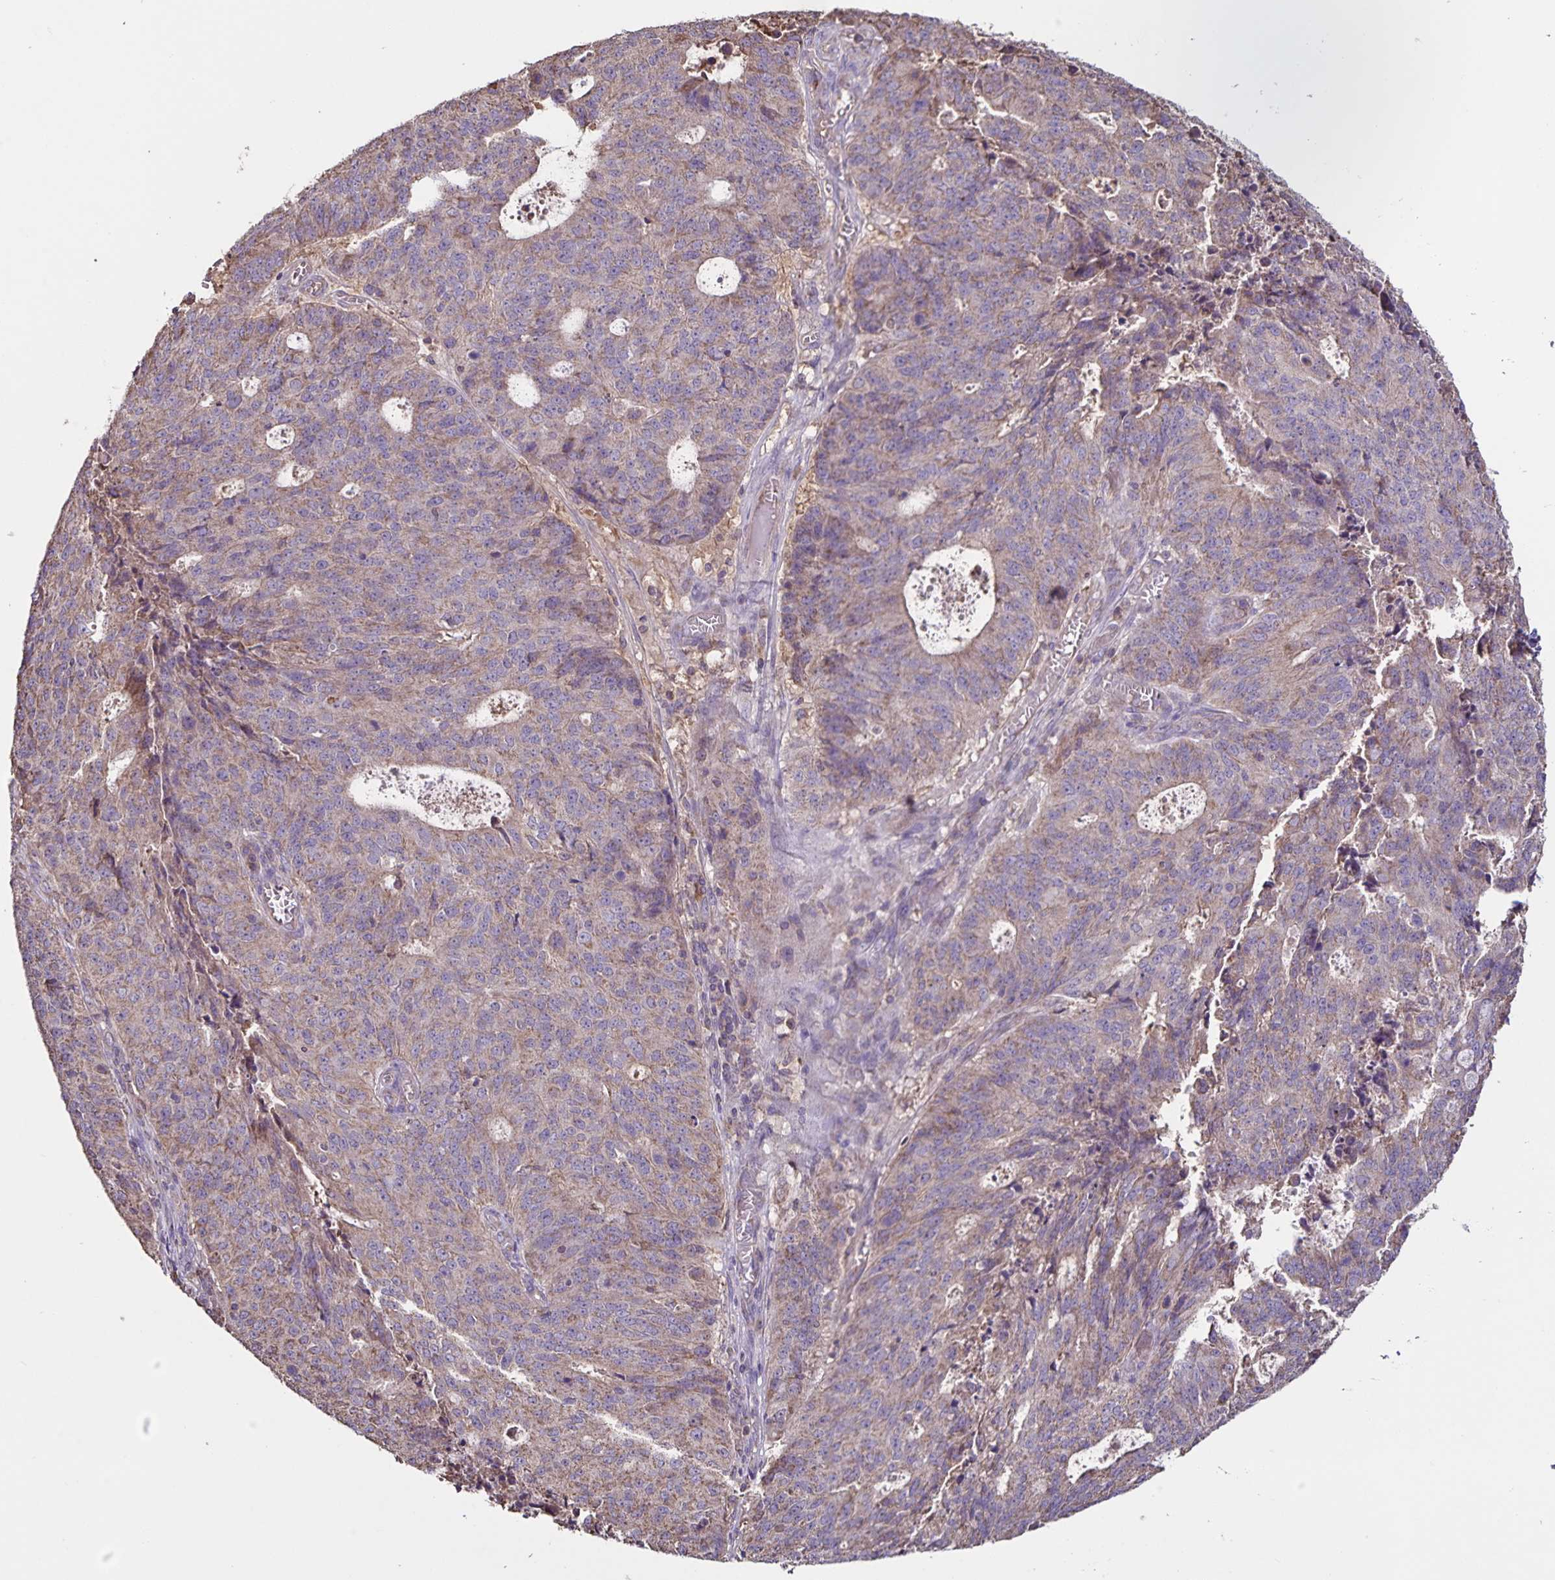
{"staining": {"intensity": "weak", "quantity": "<25%", "location": "cytoplasmic/membranous"}, "tissue": "endometrial cancer", "cell_type": "Tumor cells", "image_type": "cancer", "snomed": [{"axis": "morphology", "description": "Adenocarcinoma, NOS"}, {"axis": "topography", "description": "Endometrium"}], "caption": "Image shows no significant protein positivity in tumor cells of adenocarcinoma (endometrial).", "gene": "MAN1A1", "patient": {"sex": "female", "age": 82}}